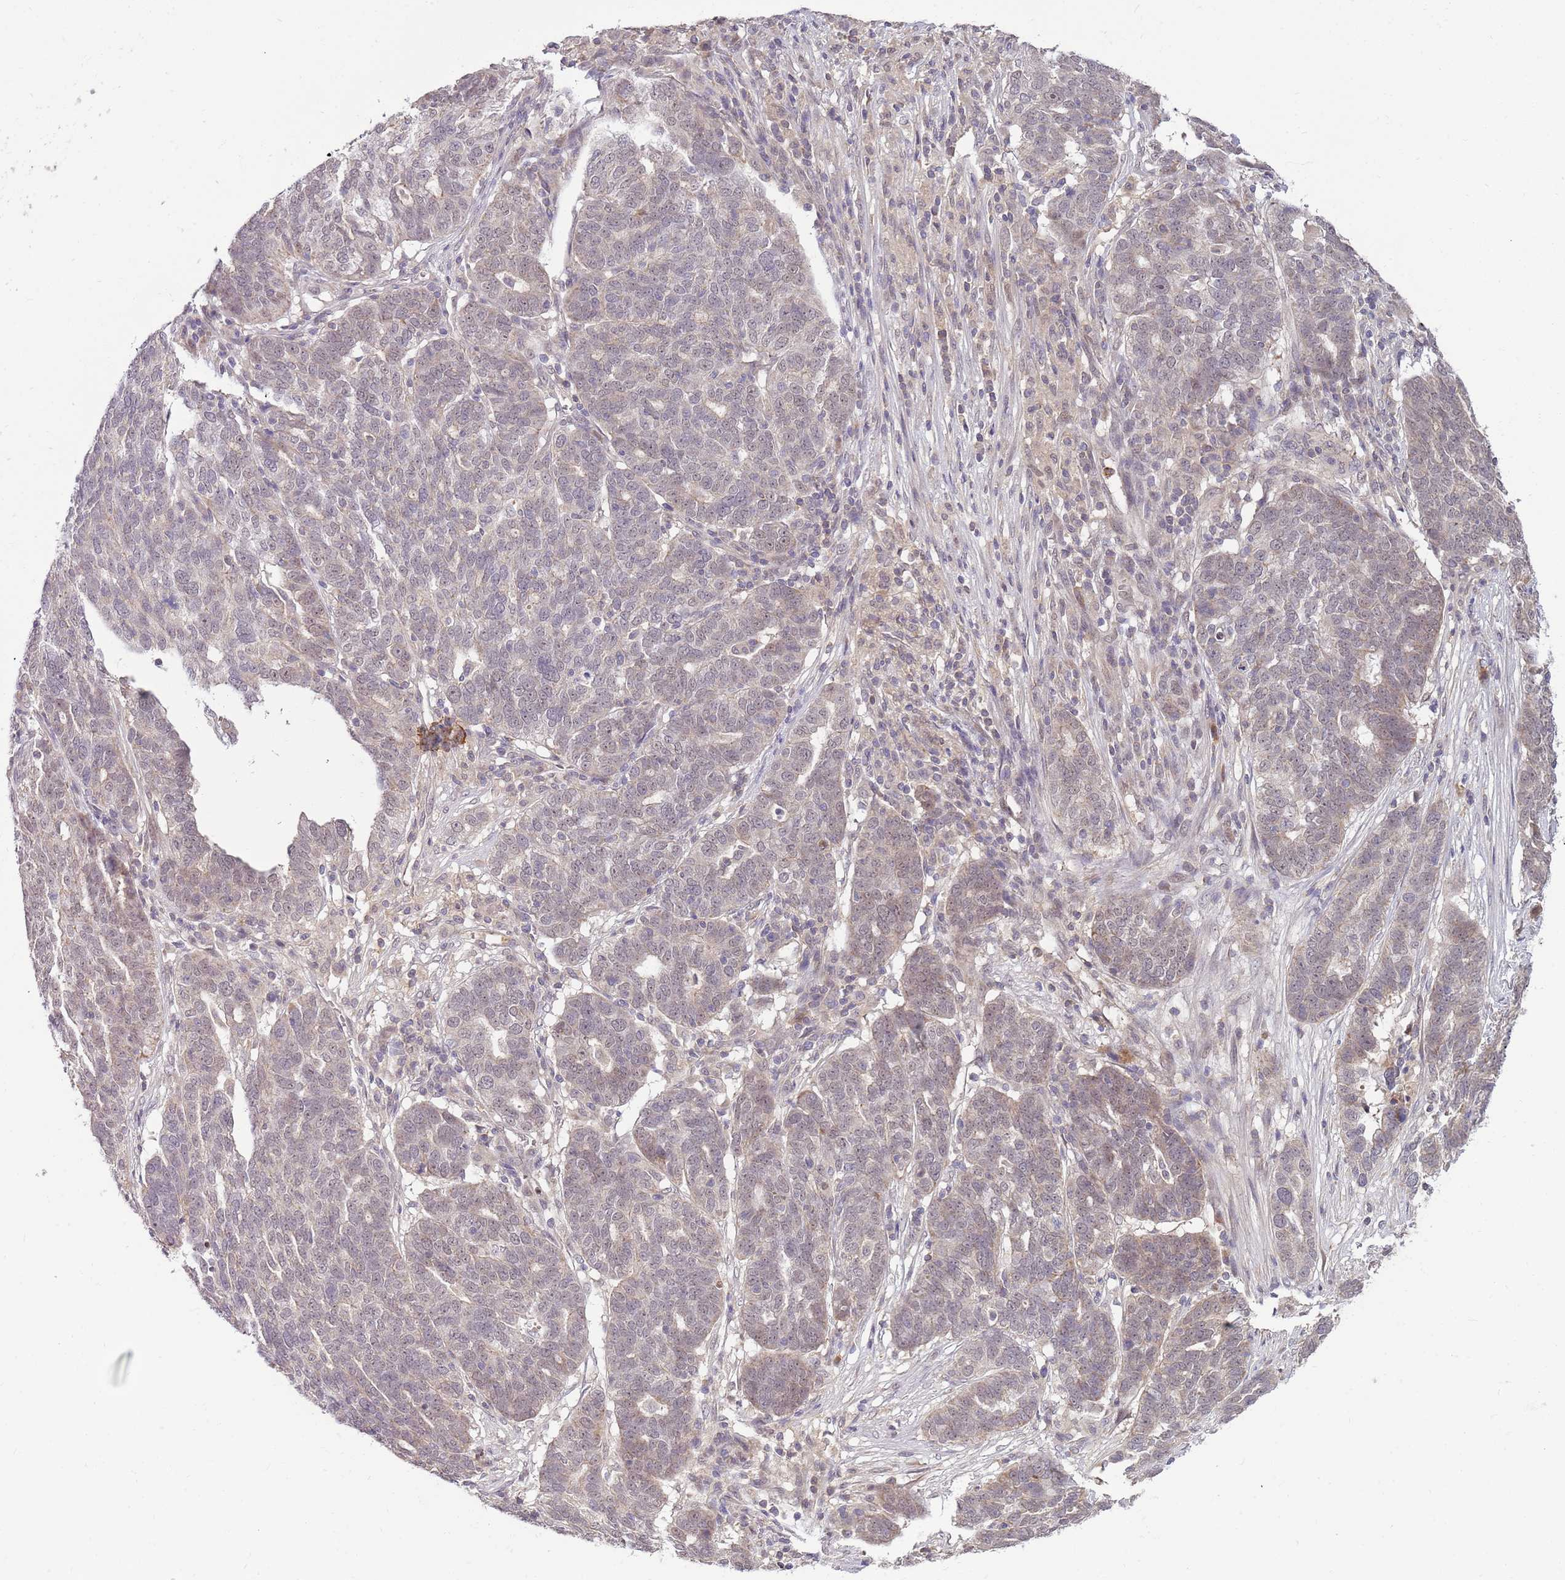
{"staining": {"intensity": "weak", "quantity": "<25%", "location": "cytoplasmic/membranous,nuclear"}, "tissue": "ovarian cancer", "cell_type": "Tumor cells", "image_type": "cancer", "snomed": [{"axis": "morphology", "description": "Cystadenocarcinoma, serous, NOS"}, {"axis": "topography", "description": "Ovary"}], "caption": "DAB (3,3'-diaminobenzidine) immunohistochemical staining of ovarian cancer (serous cystadenocarcinoma) demonstrates no significant staining in tumor cells. (DAB (3,3'-diaminobenzidine) immunohistochemistry visualized using brightfield microscopy, high magnification).", "gene": "NBPF6", "patient": {"sex": "female", "age": 59}}